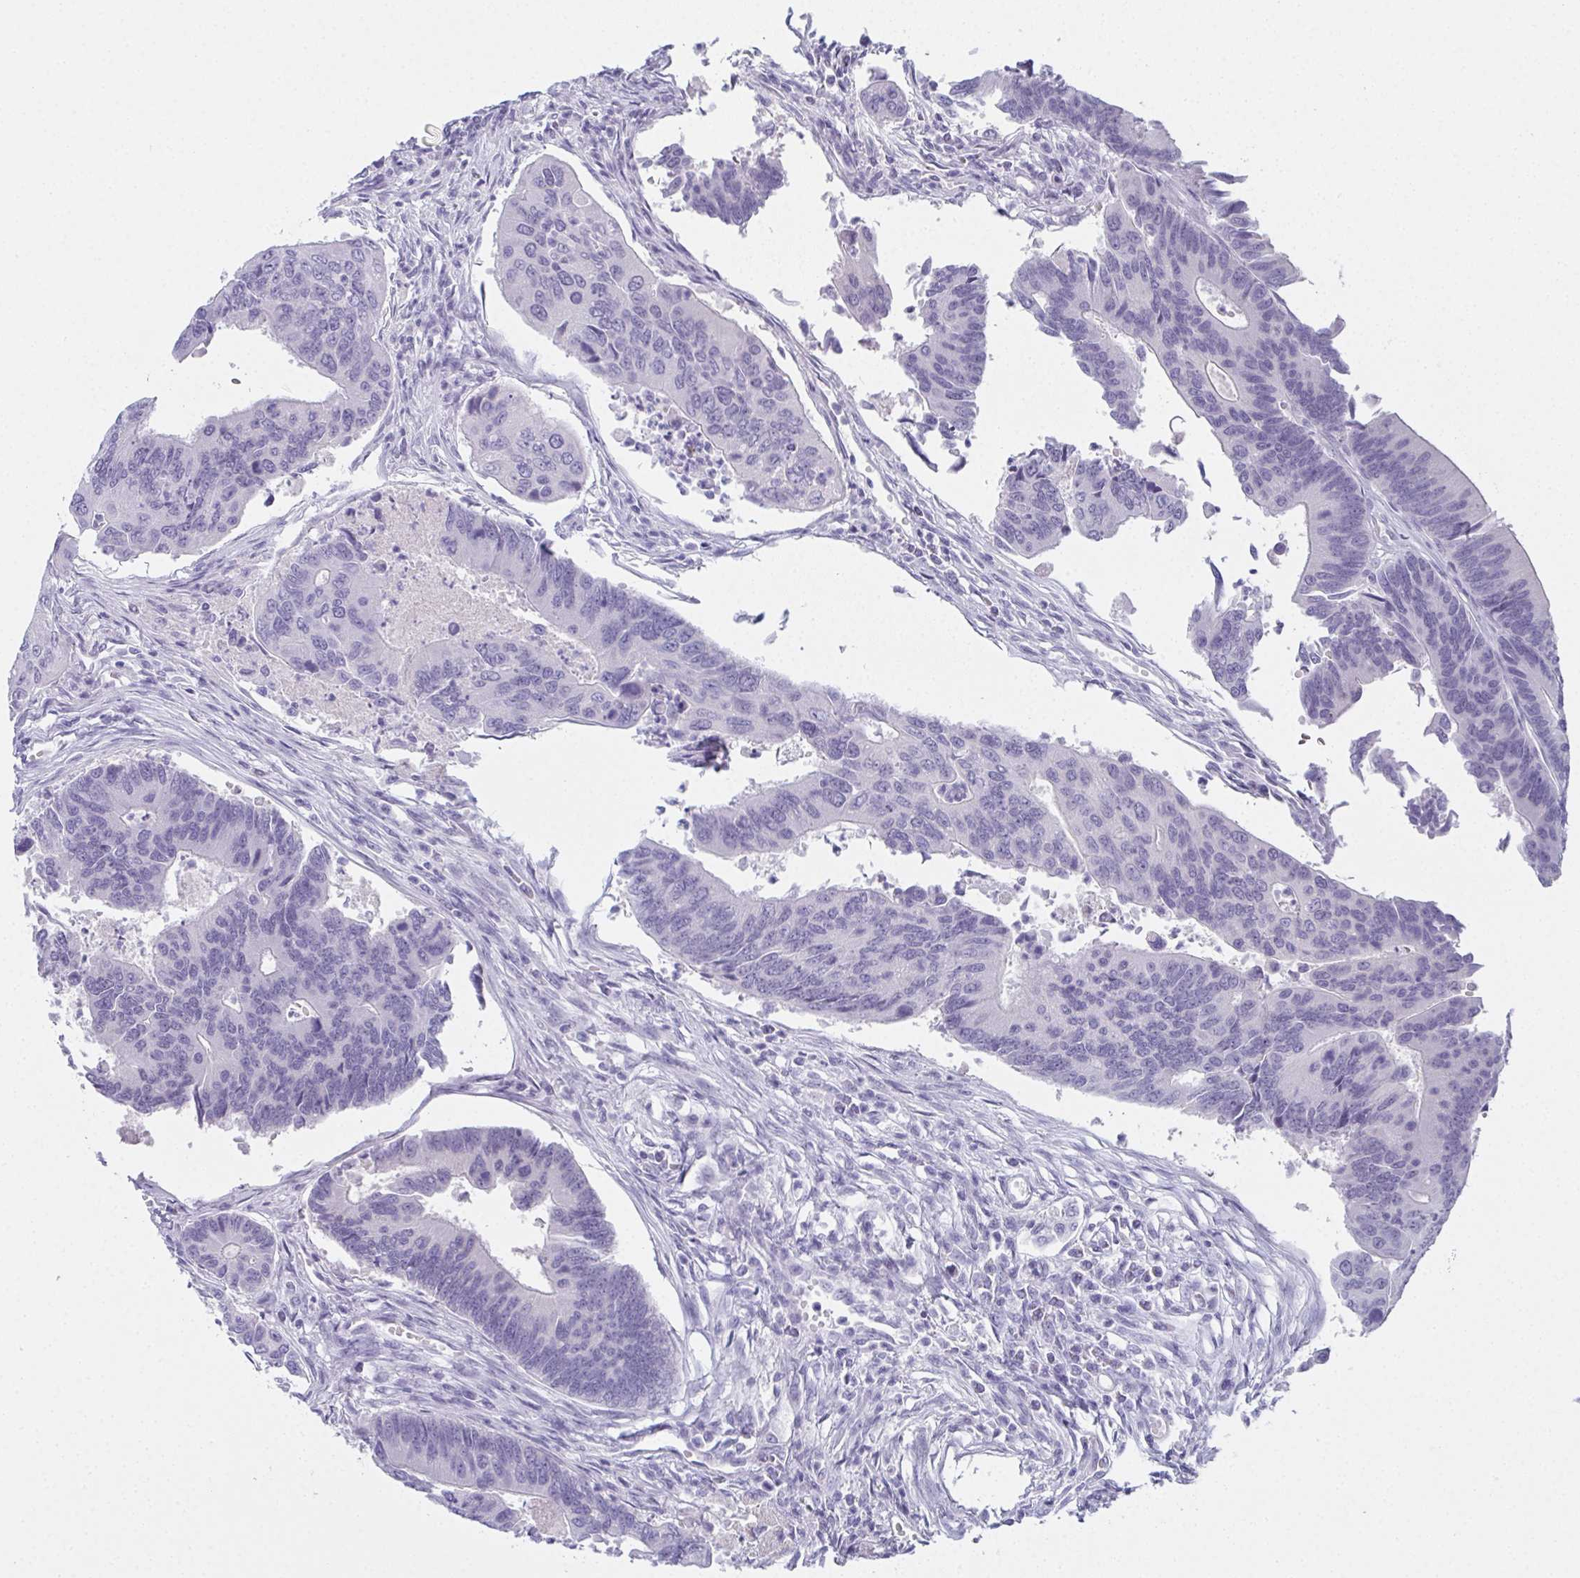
{"staining": {"intensity": "negative", "quantity": "none", "location": "none"}, "tissue": "colorectal cancer", "cell_type": "Tumor cells", "image_type": "cancer", "snomed": [{"axis": "morphology", "description": "Adenocarcinoma, NOS"}, {"axis": "topography", "description": "Colon"}], "caption": "Protein analysis of colorectal cancer reveals no significant expression in tumor cells. (Brightfield microscopy of DAB IHC at high magnification).", "gene": "SLC36A2", "patient": {"sex": "female", "age": 67}}